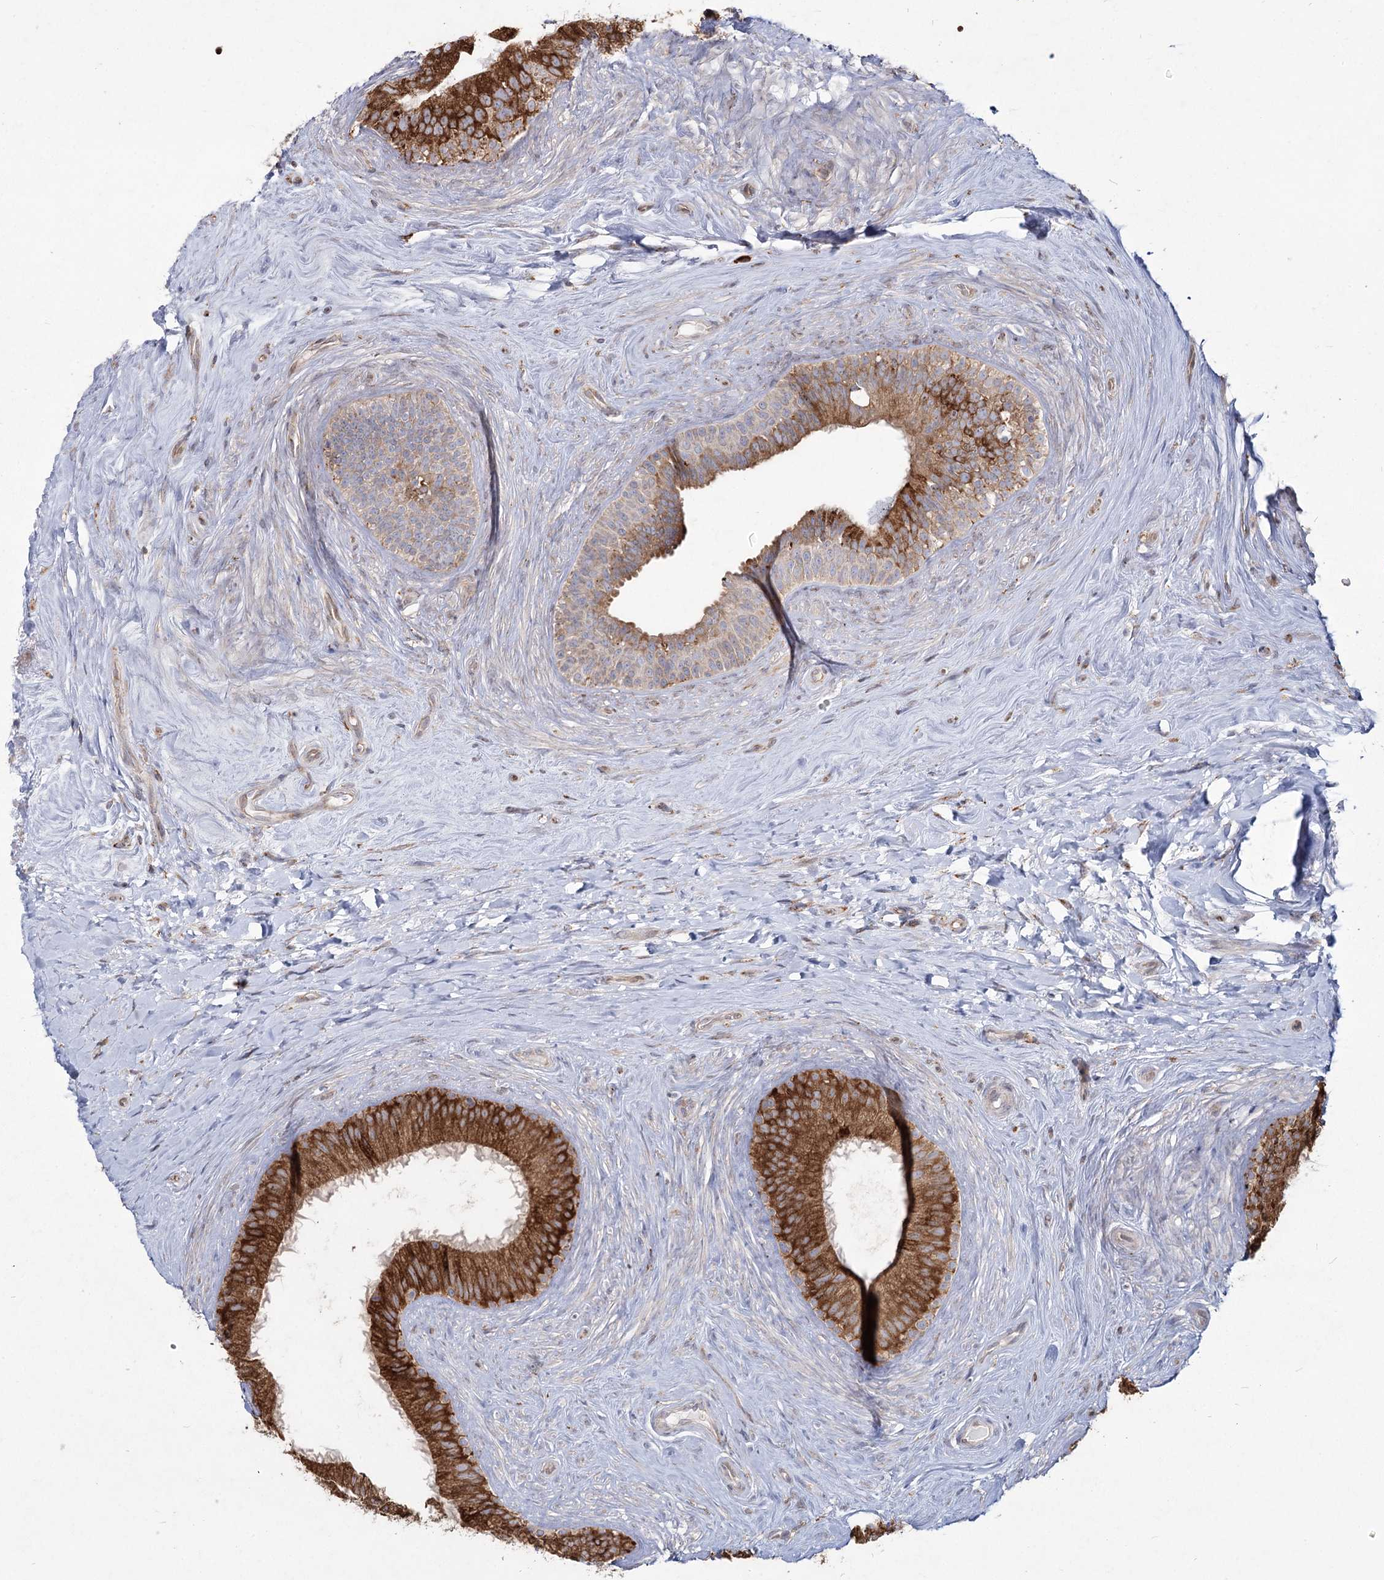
{"staining": {"intensity": "strong", "quantity": ">75%", "location": "cytoplasmic/membranous"}, "tissue": "epididymis", "cell_type": "Glandular cells", "image_type": "normal", "snomed": [{"axis": "morphology", "description": "Normal tissue, NOS"}, {"axis": "topography", "description": "Epididymis"}], "caption": "A high-resolution histopathology image shows immunohistochemistry staining of benign epididymis, which exhibits strong cytoplasmic/membranous staining in about >75% of glandular cells.", "gene": "NHLRC2", "patient": {"sex": "male", "age": 84}}